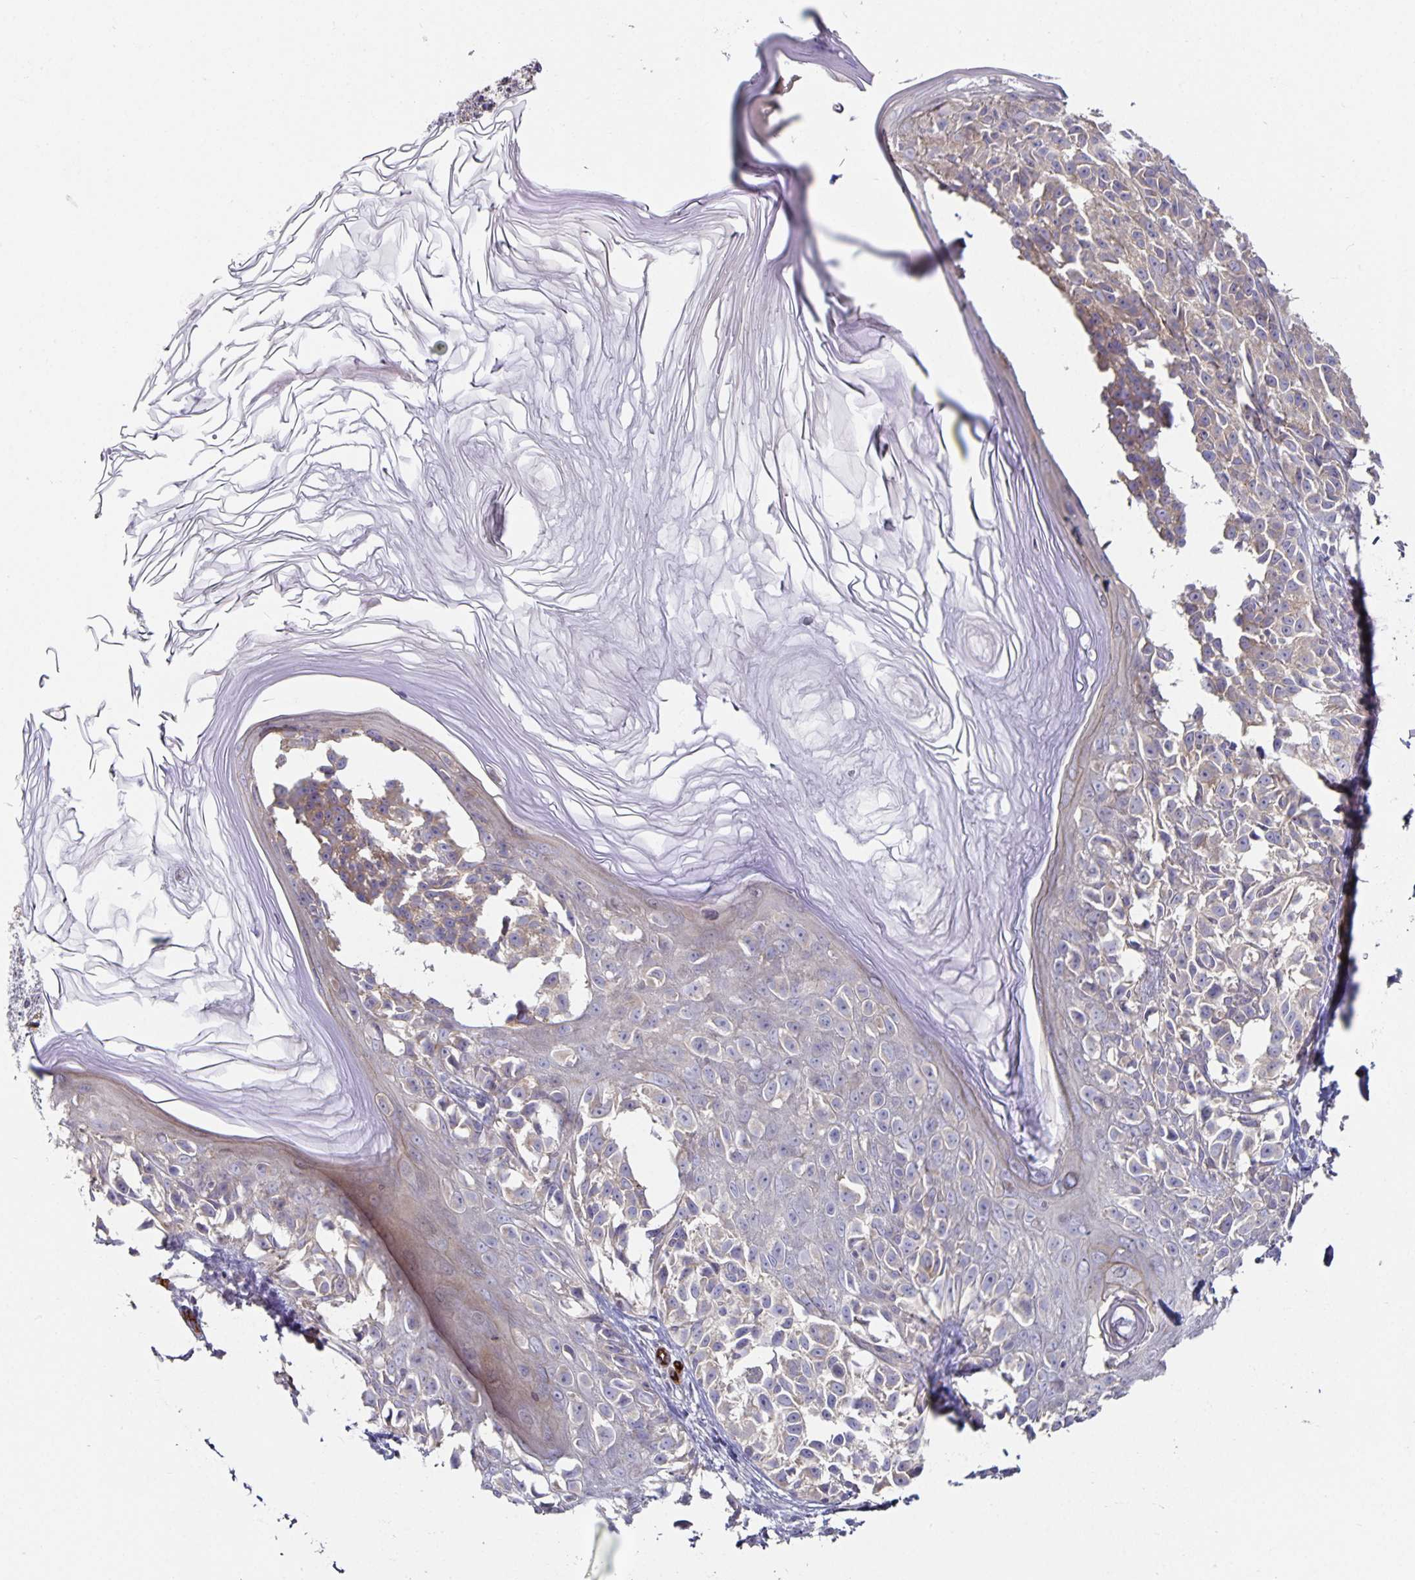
{"staining": {"intensity": "negative", "quantity": "none", "location": "none"}, "tissue": "melanoma", "cell_type": "Tumor cells", "image_type": "cancer", "snomed": [{"axis": "morphology", "description": "Malignant melanoma, NOS"}, {"axis": "topography", "description": "Skin"}], "caption": "Melanoma was stained to show a protein in brown. There is no significant expression in tumor cells. The staining is performed using DAB brown chromogen with nuclei counter-stained in using hematoxylin.", "gene": "PODXL", "patient": {"sex": "male", "age": 73}}